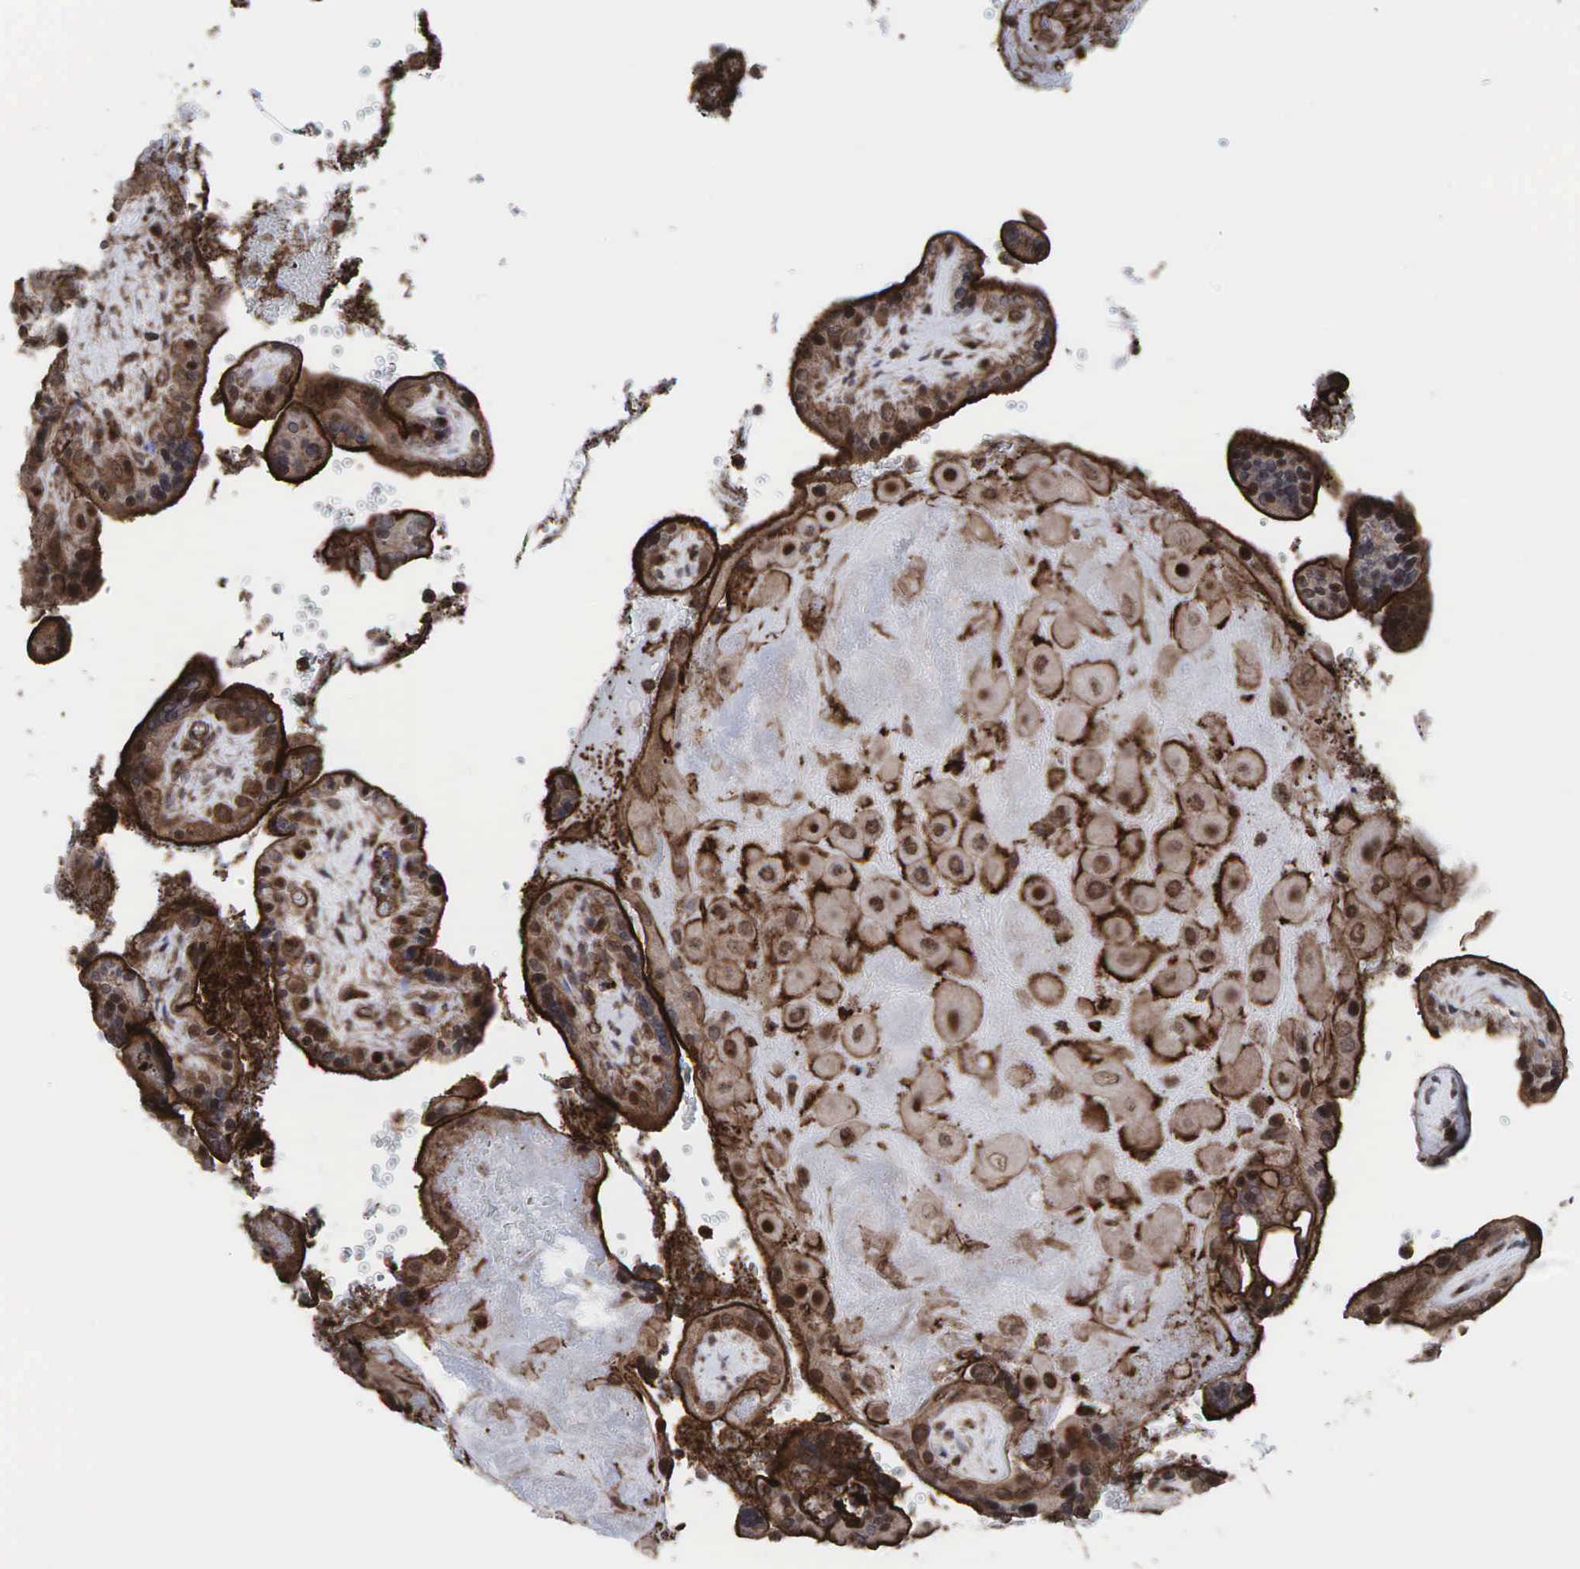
{"staining": {"intensity": "moderate", "quantity": ">75%", "location": "cytoplasmic/membranous"}, "tissue": "placenta", "cell_type": "Decidual cells", "image_type": "normal", "snomed": [{"axis": "morphology", "description": "Normal tissue, NOS"}, {"axis": "topography", "description": "Placenta"}], "caption": "Placenta stained for a protein displays moderate cytoplasmic/membranous positivity in decidual cells. (DAB (3,3'-diaminobenzidine) IHC with brightfield microscopy, high magnification).", "gene": "GPRASP1", "patient": {"sex": "female", "age": 24}}